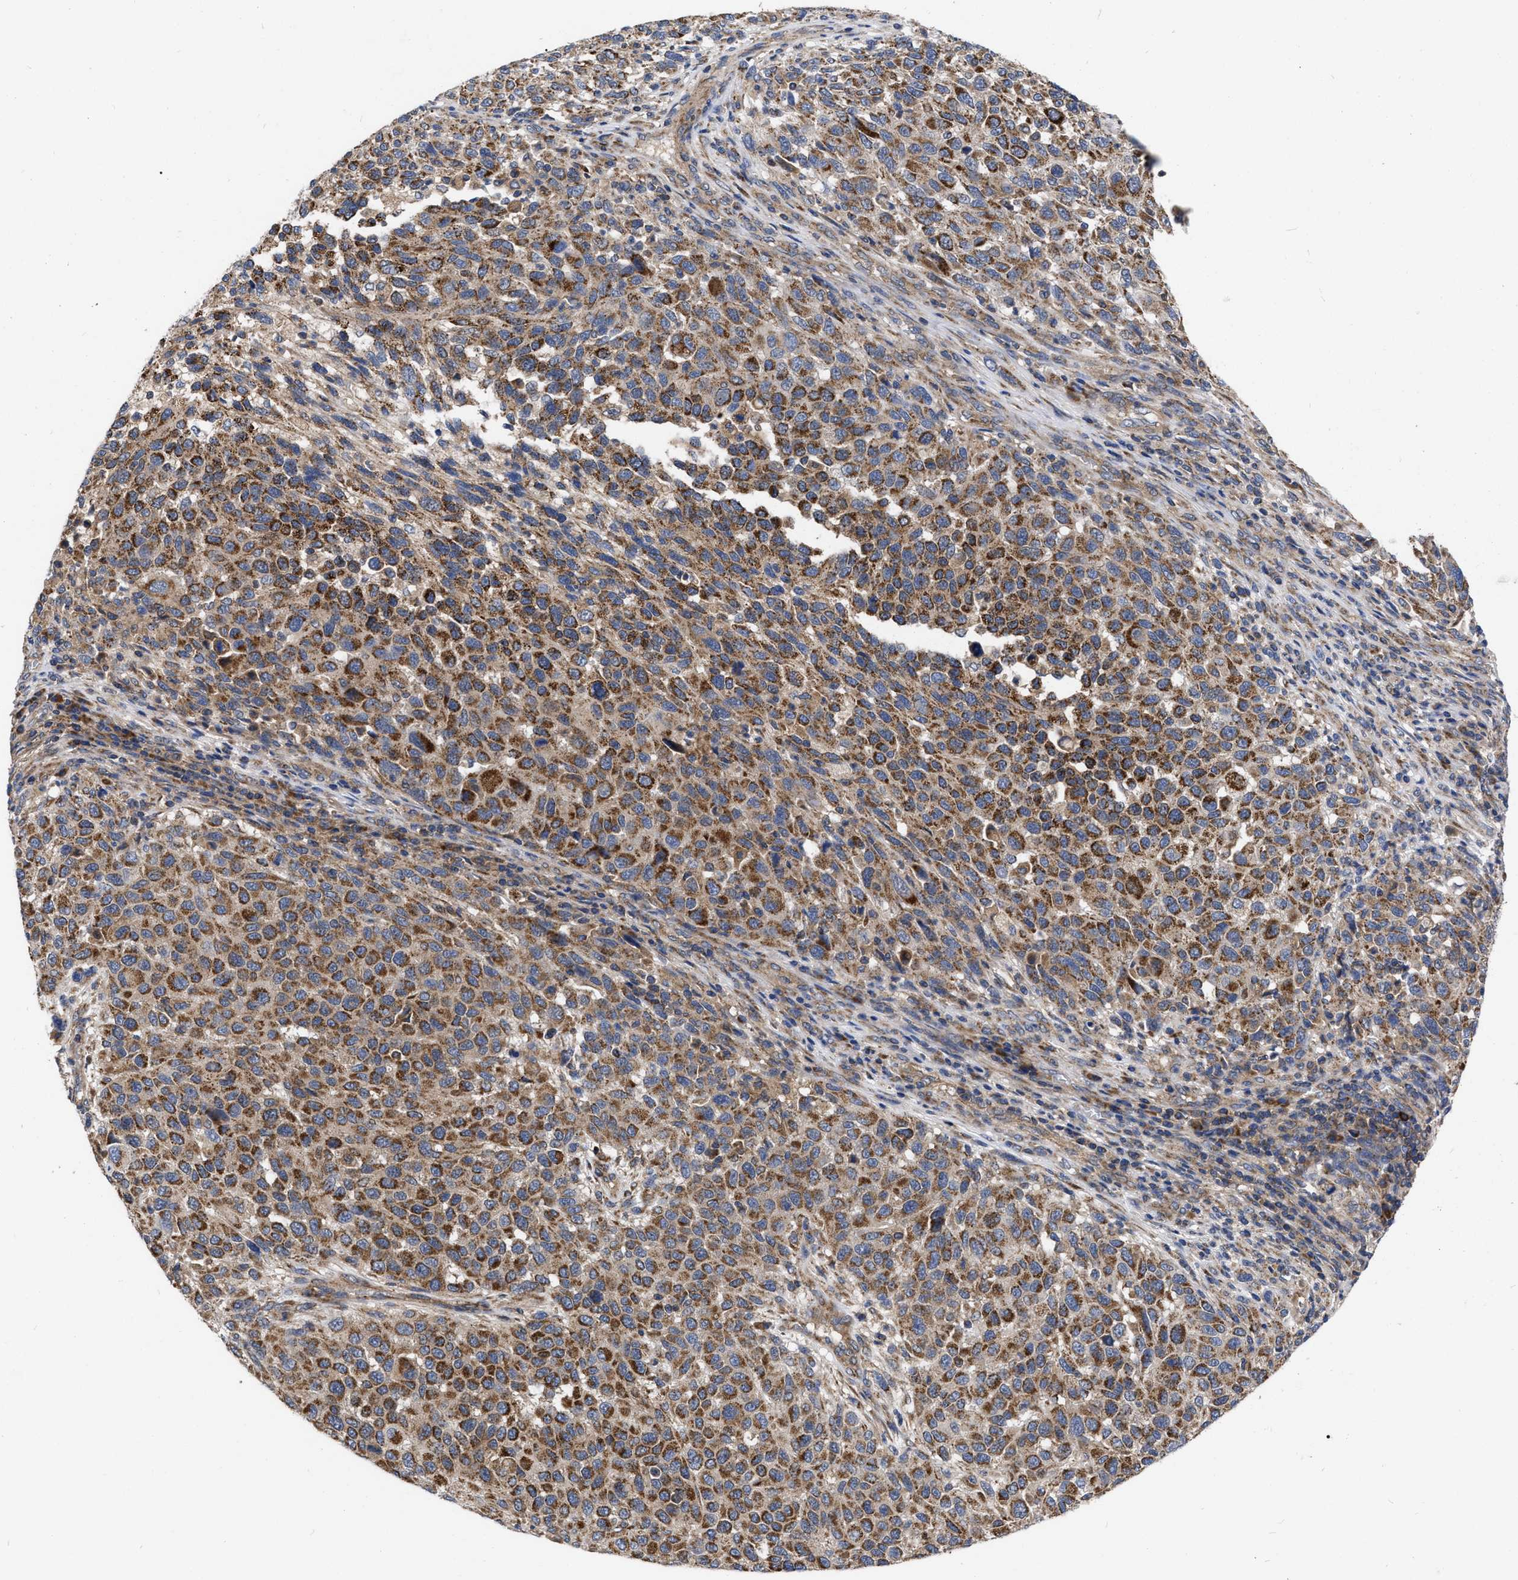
{"staining": {"intensity": "moderate", "quantity": ">75%", "location": "cytoplasmic/membranous"}, "tissue": "melanoma", "cell_type": "Tumor cells", "image_type": "cancer", "snomed": [{"axis": "morphology", "description": "Malignant melanoma, Metastatic site"}, {"axis": "topography", "description": "Lymph node"}], "caption": "IHC (DAB) staining of malignant melanoma (metastatic site) reveals moderate cytoplasmic/membranous protein expression in about >75% of tumor cells.", "gene": "CDKN2C", "patient": {"sex": "male", "age": 61}}